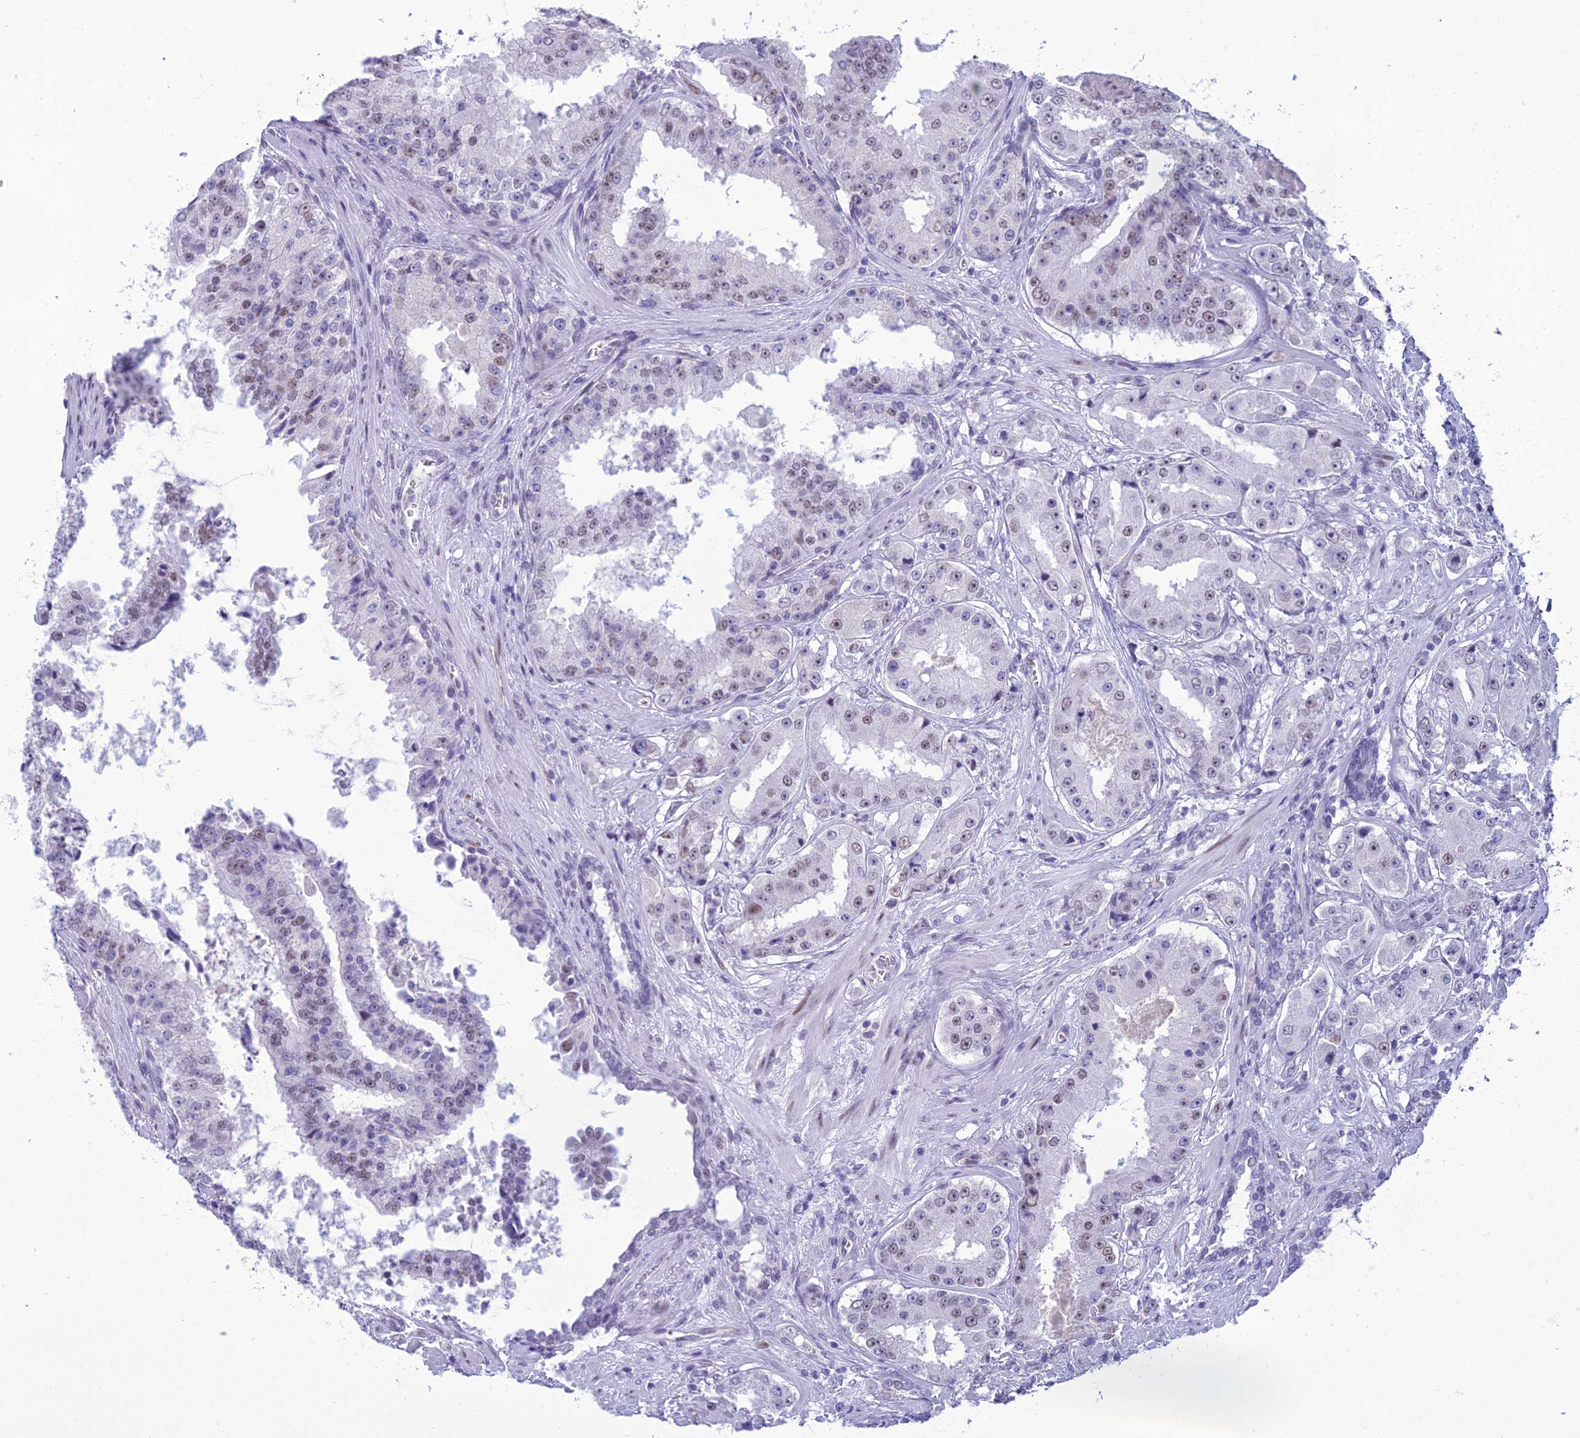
{"staining": {"intensity": "weak", "quantity": "<25%", "location": "nuclear"}, "tissue": "prostate cancer", "cell_type": "Tumor cells", "image_type": "cancer", "snomed": [{"axis": "morphology", "description": "Adenocarcinoma, High grade"}, {"axis": "topography", "description": "Prostate"}], "caption": "High power microscopy micrograph of an immunohistochemistry histopathology image of prostate cancer, revealing no significant expression in tumor cells.", "gene": "RANBP3", "patient": {"sex": "male", "age": 73}}